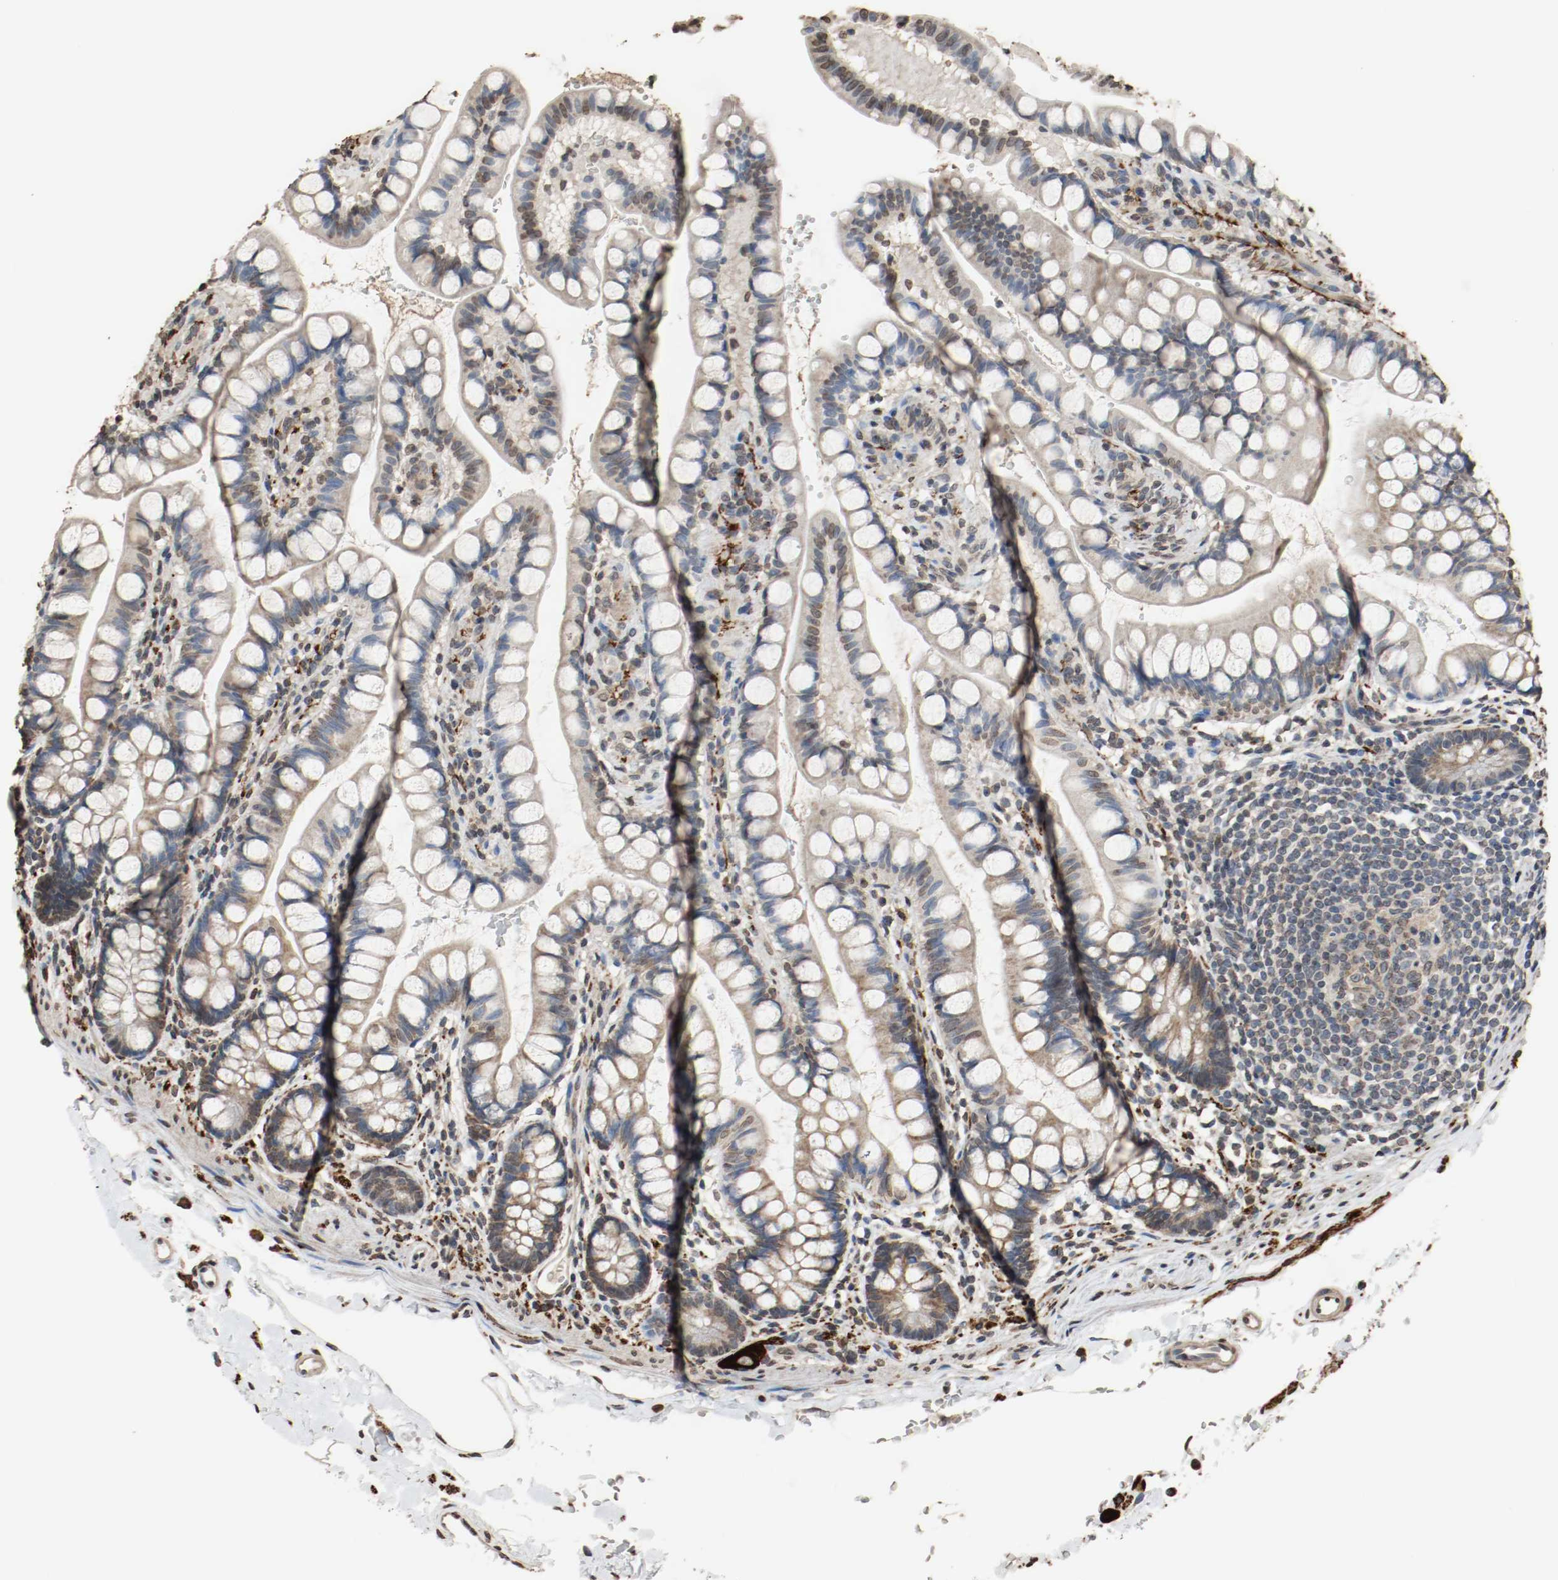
{"staining": {"intensity": "weak", "quantity": "25%-75%", "location": "cytoplasmic/membranous"}, "tissue": "small intestine", "cell_type": "Glandular cells", "image_type": "normal", "snomed": [{"axis": "morphology", "description": "Normal tissue, NOS"}, {"axis": "topography", "description": "Small intestine"}], "caption": "The immunohistochemical stain highlights weak cytoplasmic/membranous positivity in glandular cells of unremarkable small intestine.", "gene": "RTN4", "patient": {"sex": "female", "age": 58}}